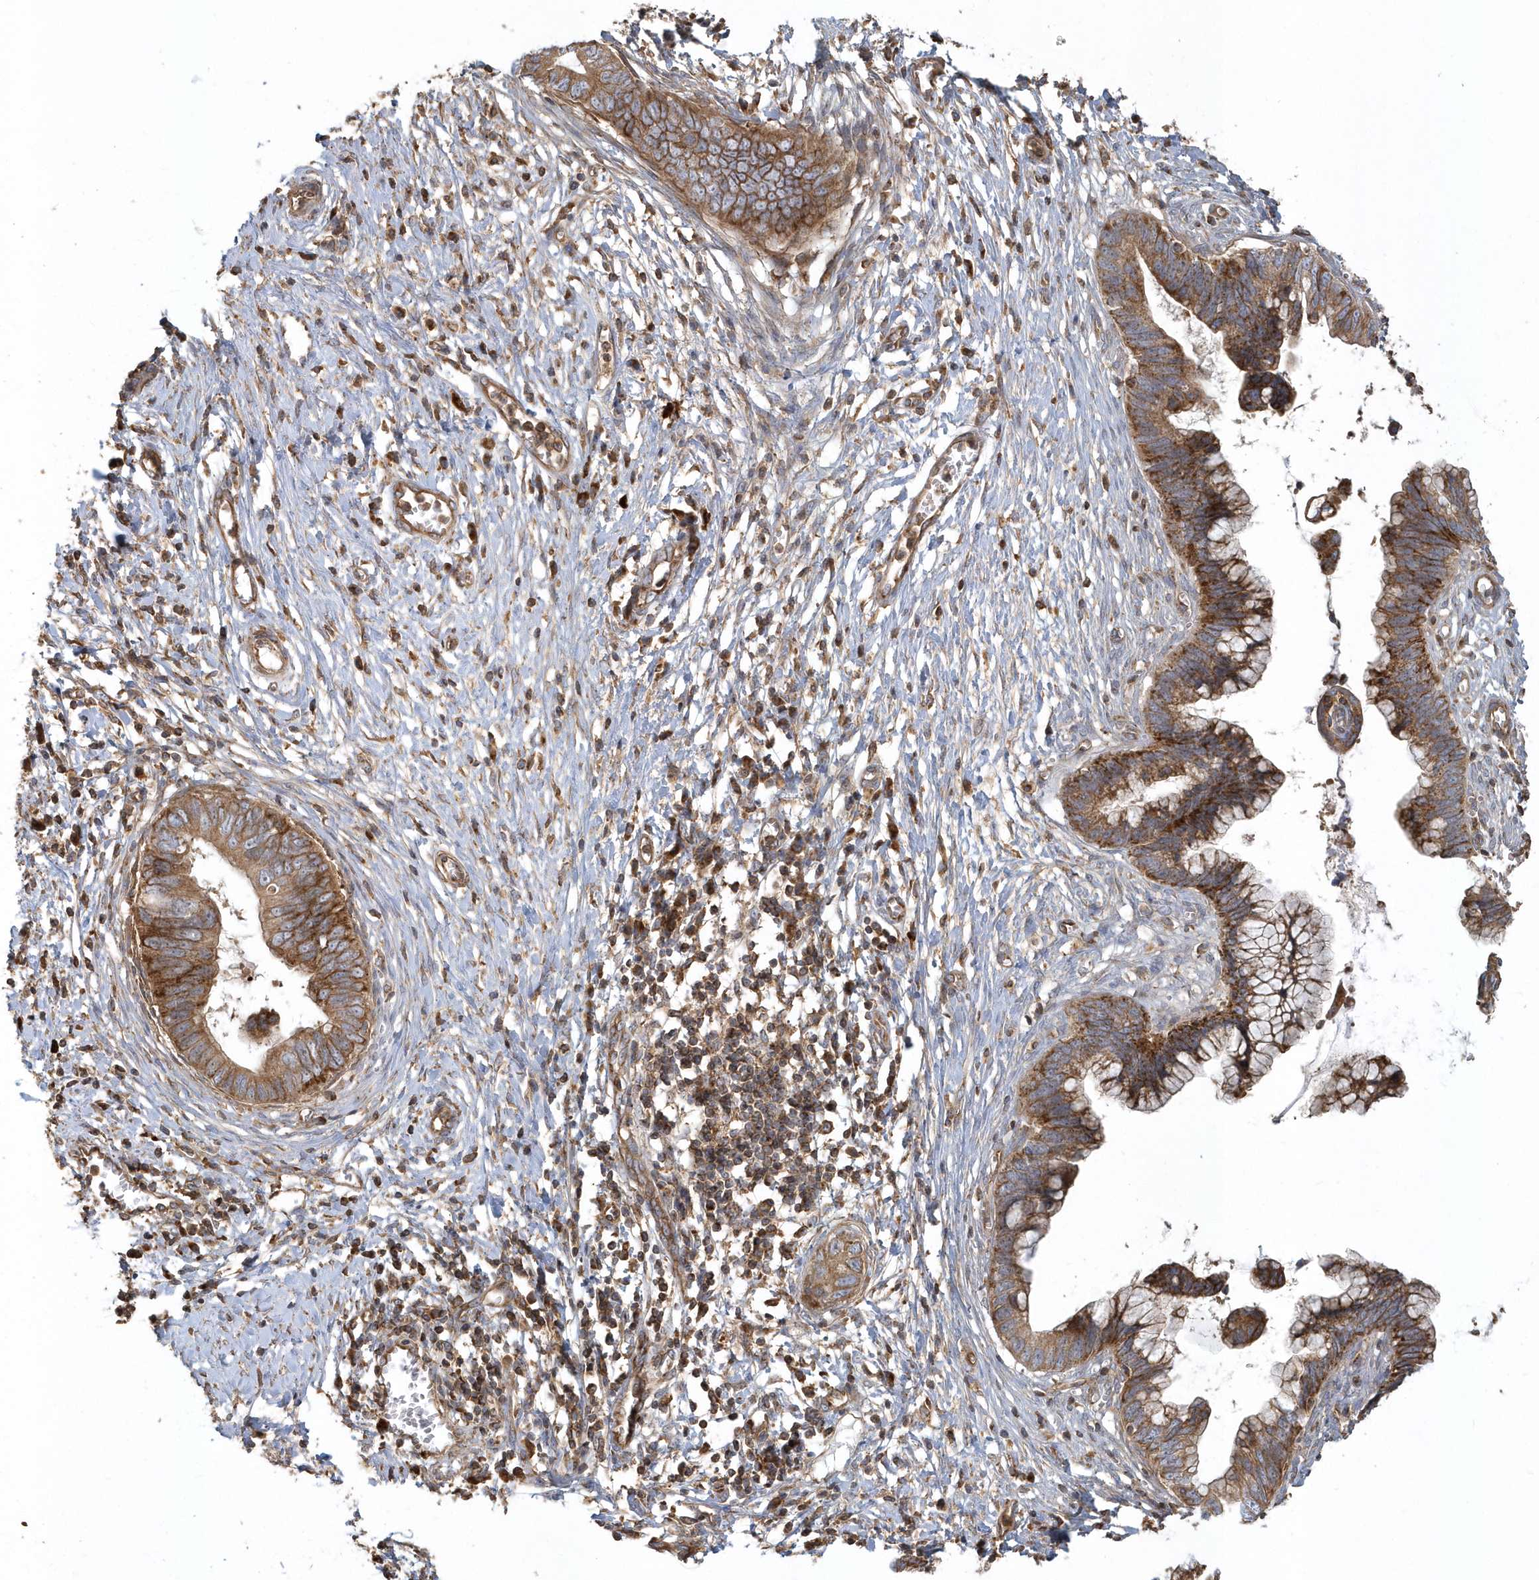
{"staining": {"intensity": "strong", "quantity": ">75%", "location": "cytoplasmic/membranous"}, "tissue": "cervical cancer", "cell_type": "Tumor cells", "image_type": "cancer", "snomed": [{"axis": "morphology", "description": "Adenocarcinoma, NOS"}, {"axis": "topography", "description": "Cervix"}], "caption": "Immunohistochemistry (DAB (3,3'-diaminobenzidine)) staining of human adenocarcinoma (cervical) demonstrates strong cytoplasmic/membranous protein expression in approximately >75% of tumor cells.", "gene": "TRAIP", "patient": {"sex": "female", "age": 44}}